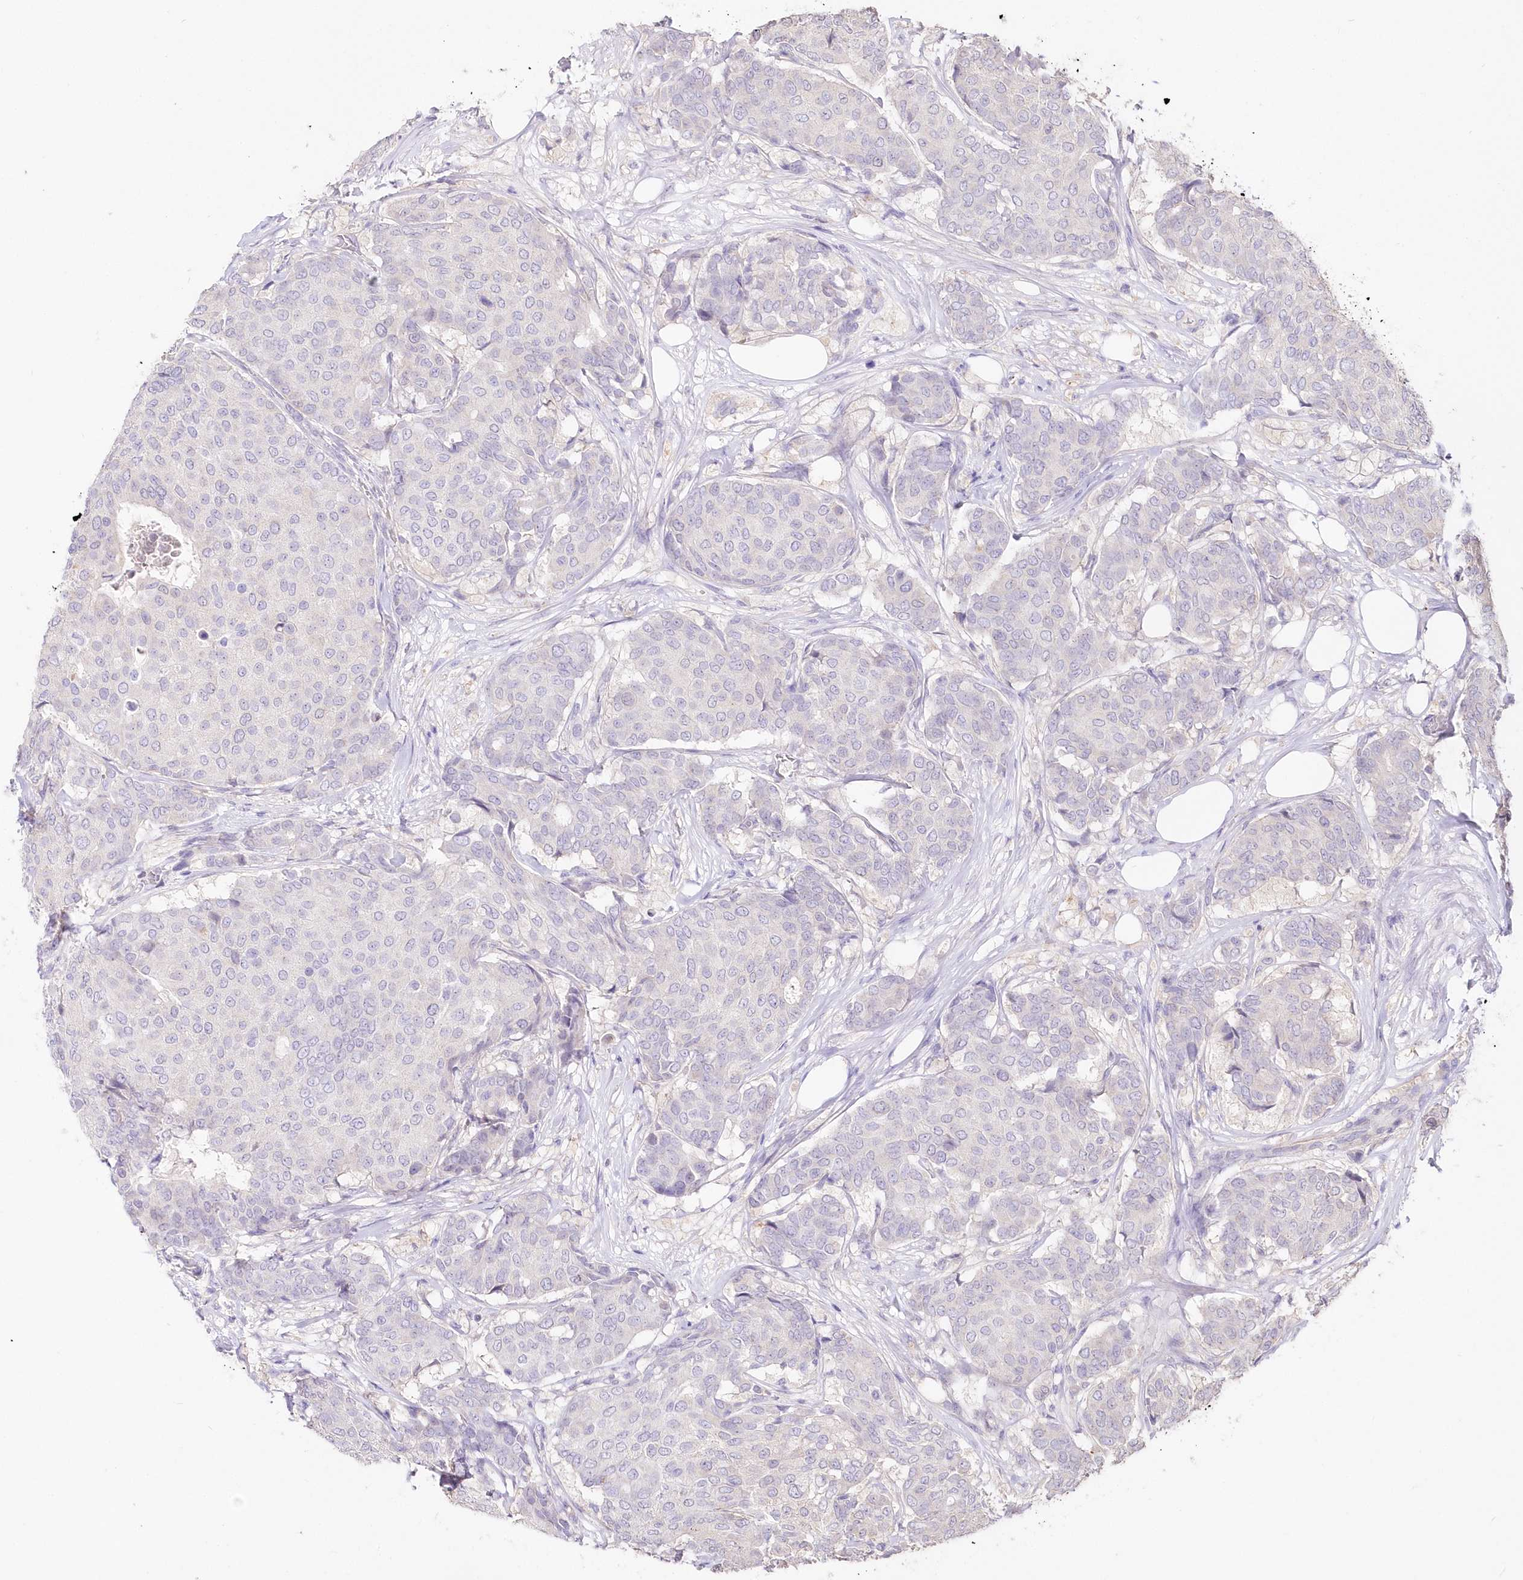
{"staining": {"intensity": "negative", "quantity": "none", "location": "none"}, "tissue": "breast cancer", "cell_type": "Tumor cells", "image_type": "cancer", "snomed": [{"axis": "morphology", "description": "Duct carcinoma"}, {"axis": "topography", "description": "Breast"}], "caption": "This is an immunohistochemistry (IHC) photomicrograph of invasive ductal carcinoma (breast). There is no expression in tumor cells.", "gene": "STK17B", "patient": {"sex": "female", "age": 75}}